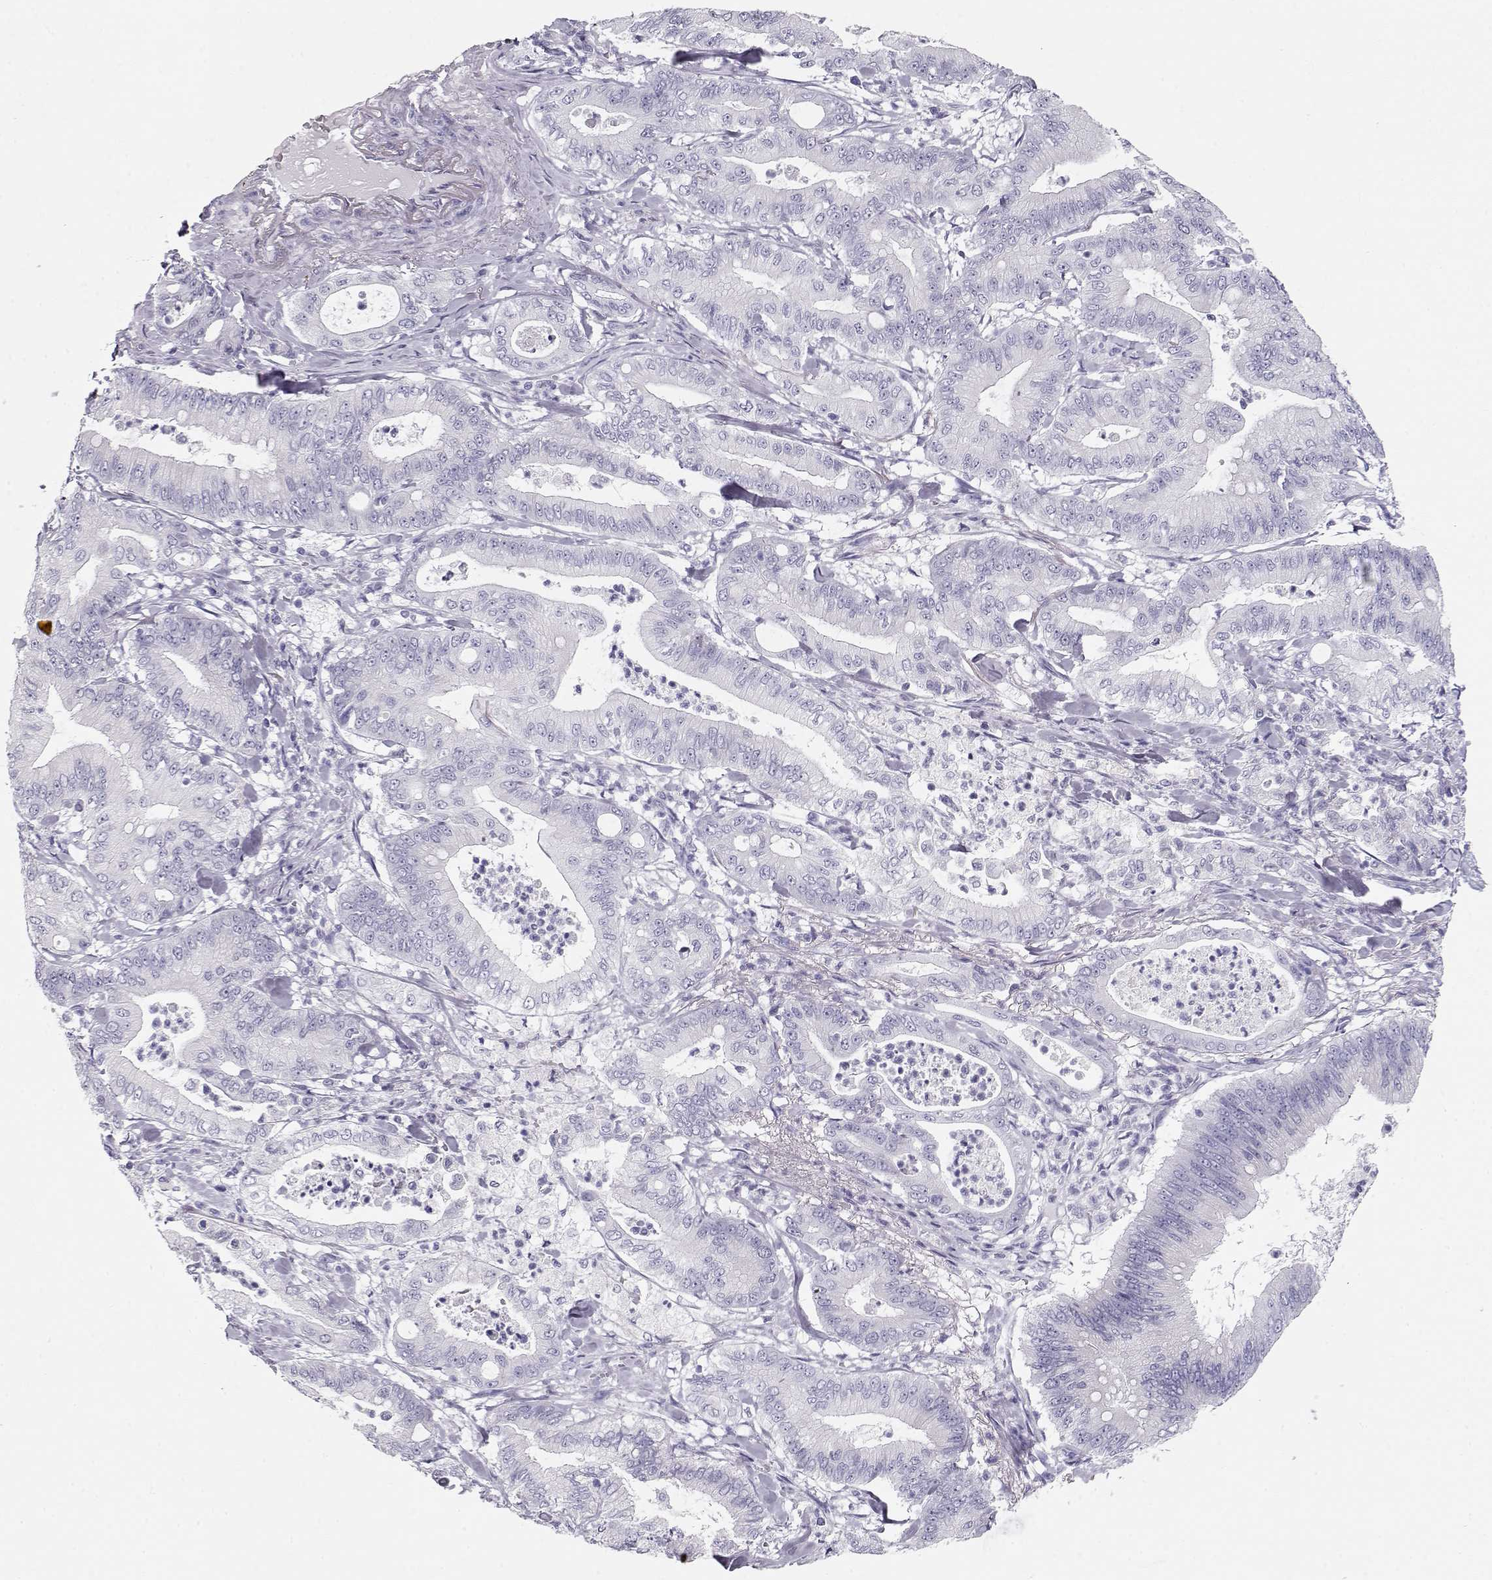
{"staining": {"intensity": "negative", "quantity": "none", "location": "none"}, "tissue": "pancreatic cancer", "cell_type": "Tumor cells", "image_type": "cancer", "snomed": [{"axis": "morphology", "description": "Adenocarcinoma, NOS"}, {"axis": "topography", "description": "Pancreas"}], "caption": "The histopathology image reveals no staining of tumor cells in pancreatic cancer (adenocarcinoma).", "gene": "MAGEC1", "patient": {"sex": "male", "age": 71}}